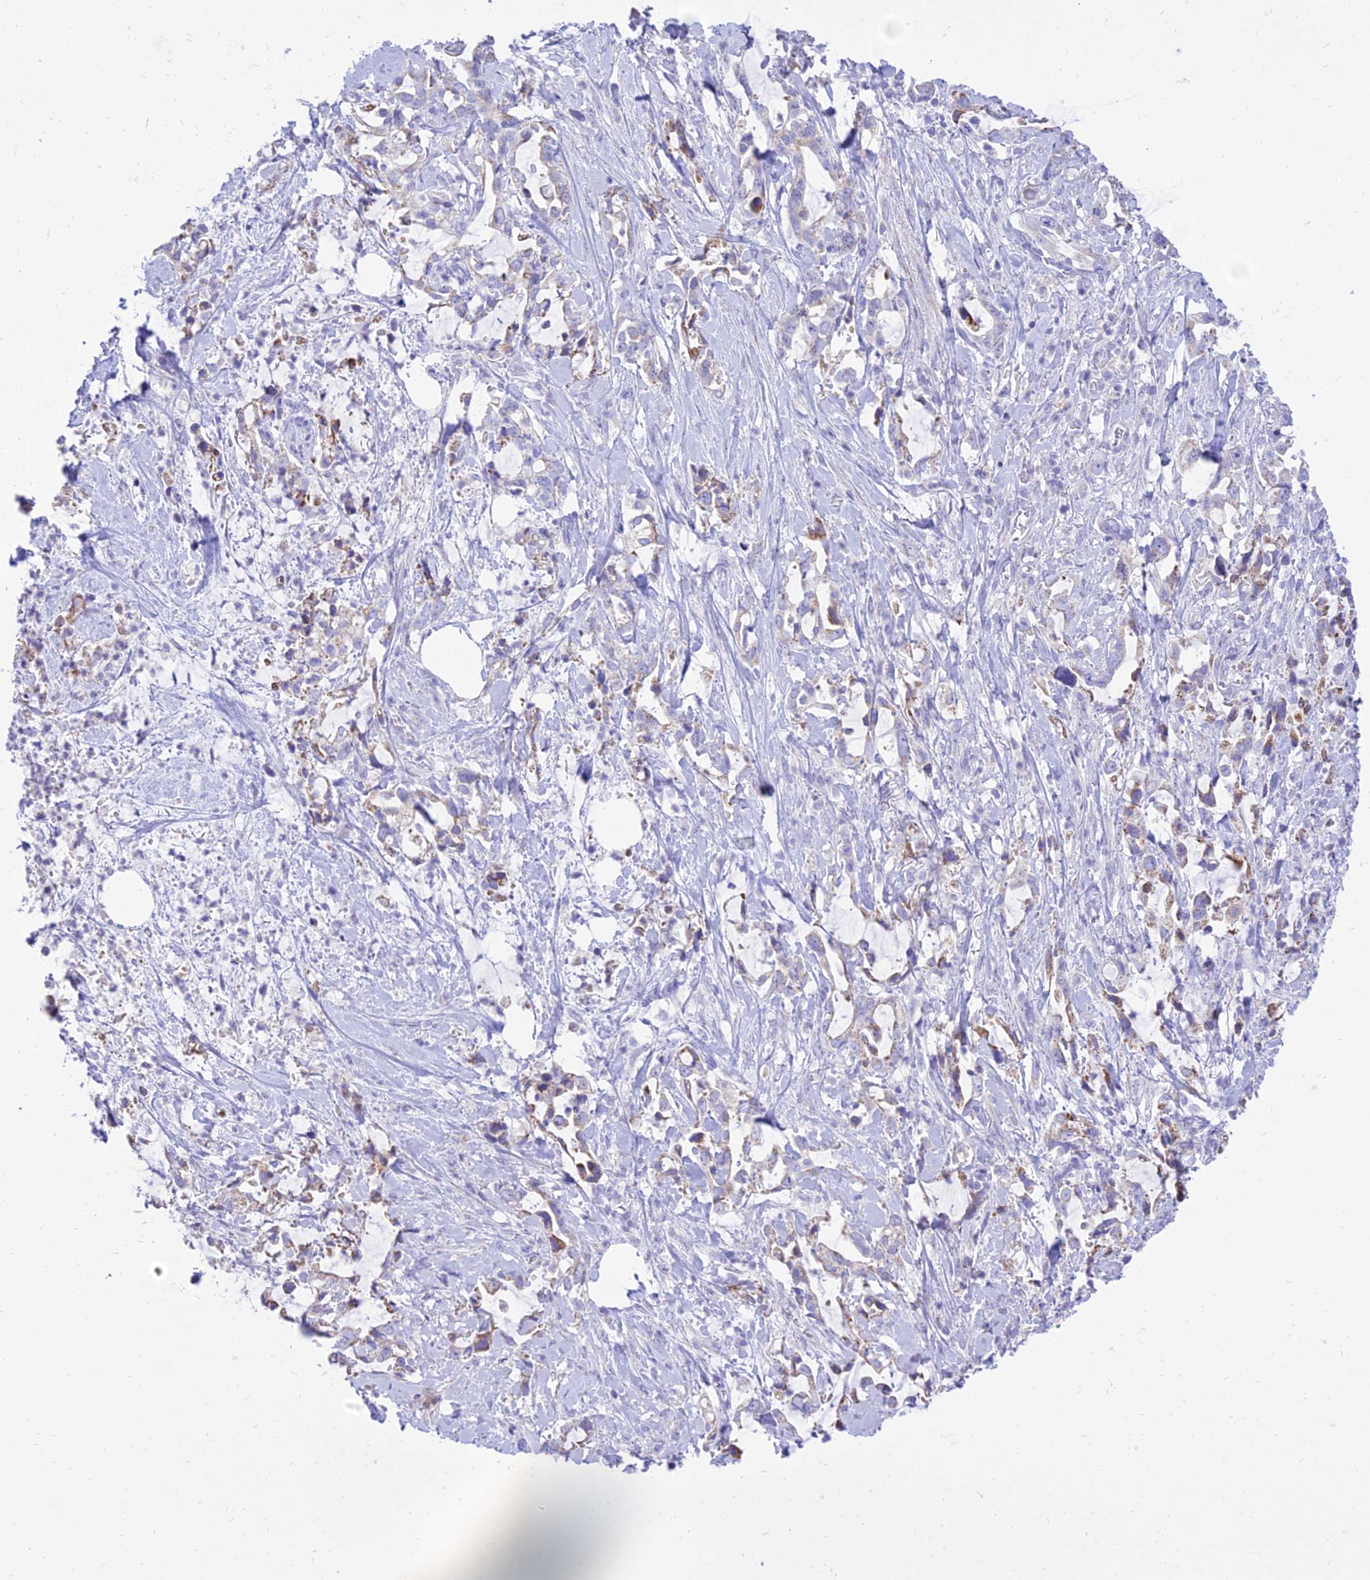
{"staining": {"intensity": "weak", "quantity": "<25%", "location": "cytoplasmic/membranous"}, "tissue": "pancreatic cancer", "cell_type": "Tumor cells", "image_type": "cancer", "snomed": [{"axis": "morphology", "description": "Adenocarcinoma, NOS"}, {"axis": "topography", "description": "Pancreas"}], "caption": "Tumor cells show no significant positivity in adenocarcinoma (pancreatic).", "gene": "PKN3", "patient": {"sex": "female", "age": 61}}